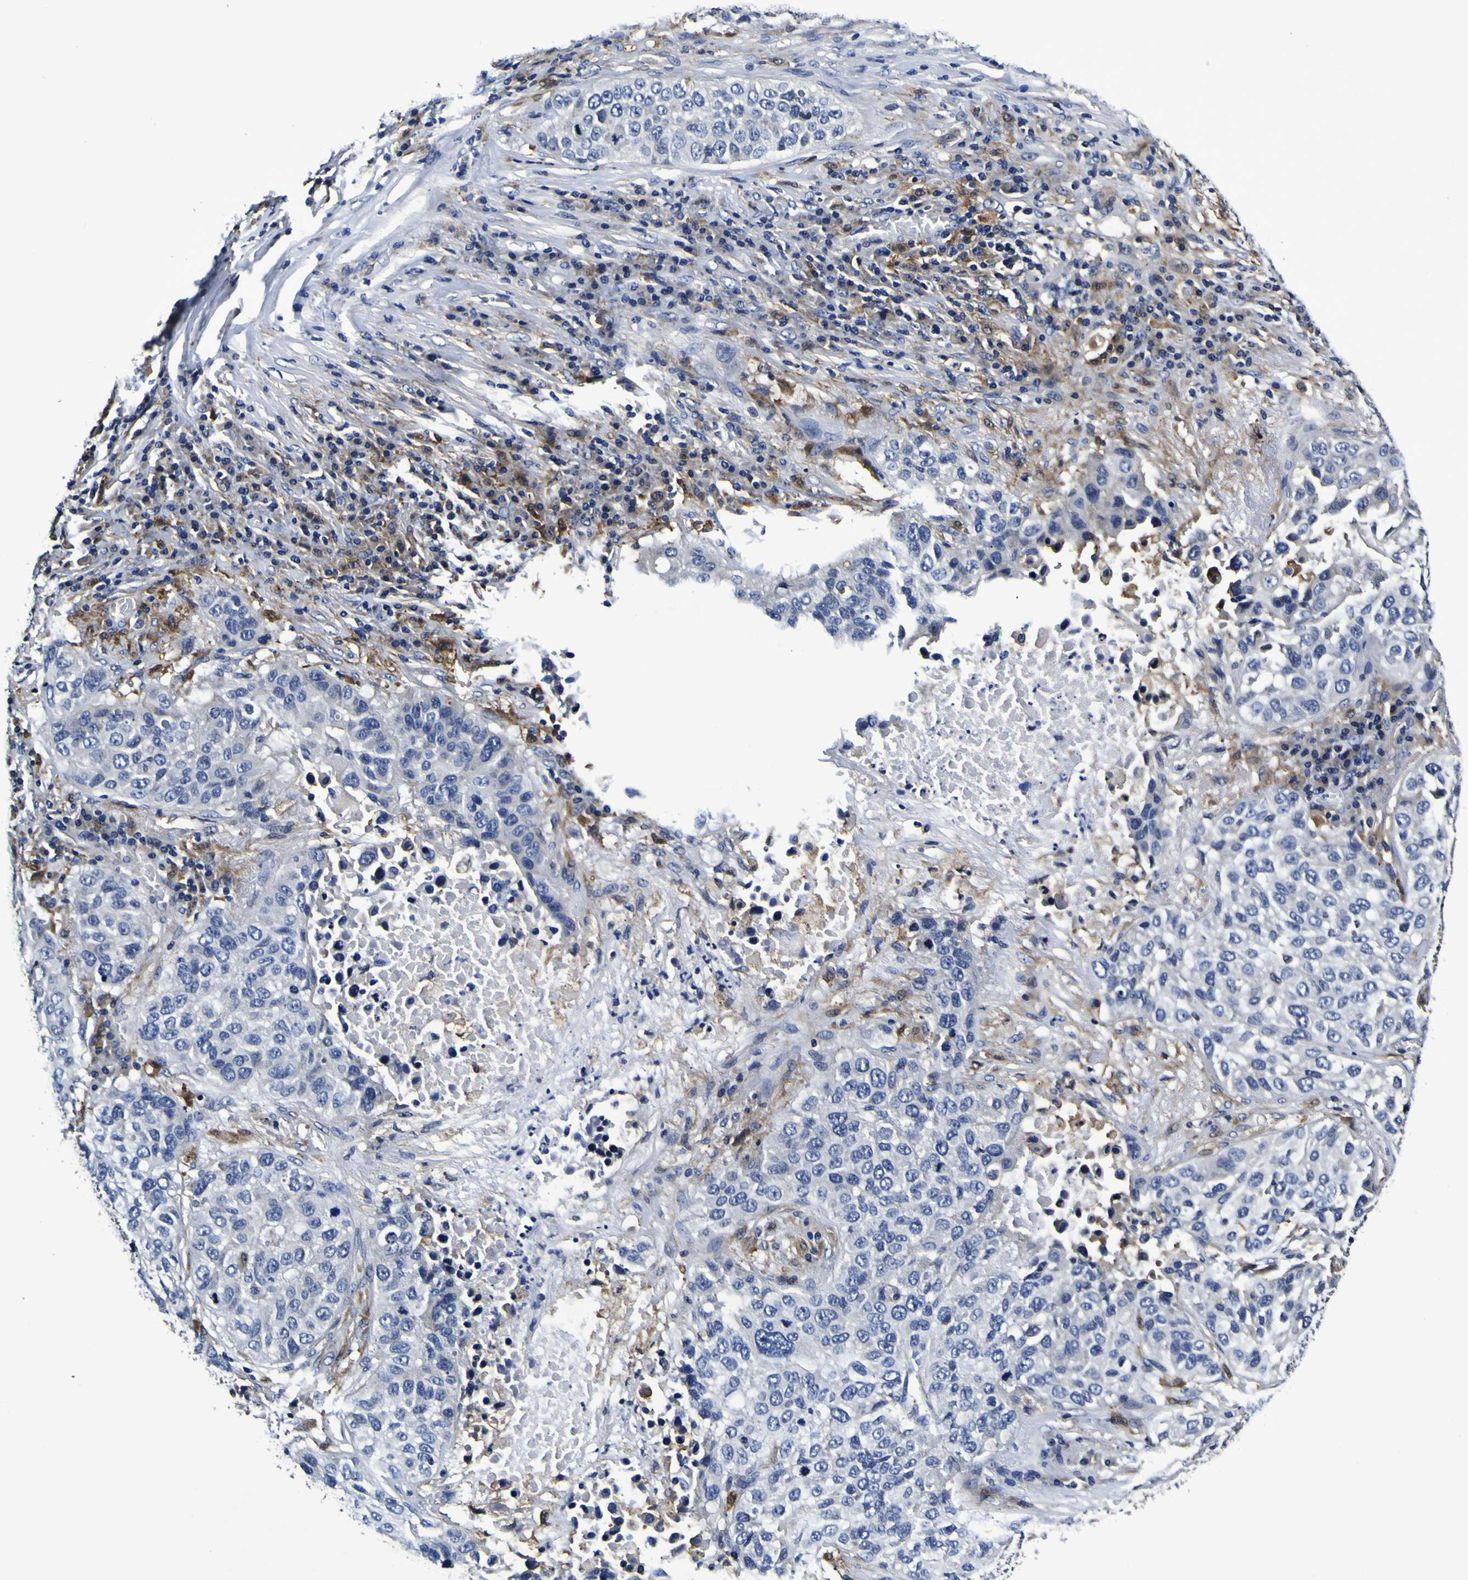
{"staining": {"intensity": "negative", "quantity": "none", "location": "none"}, "tissue": "lung cancer", "cell_type": "Tumor cells", "image_type": "cancer", "snomed": [{"axis": "morphology", "description": "Squamous cell carcinoma, NOS"}, {"axis": "topography", "description": "Lung"}], "caption": "A high-resolution photomicrograph shows immunohistochemistry staining of lung cancer, which demonstrates no significant staining in tumor cells.", "gene": "GPX1", "patient": {"sex": "male", "age": 57}}